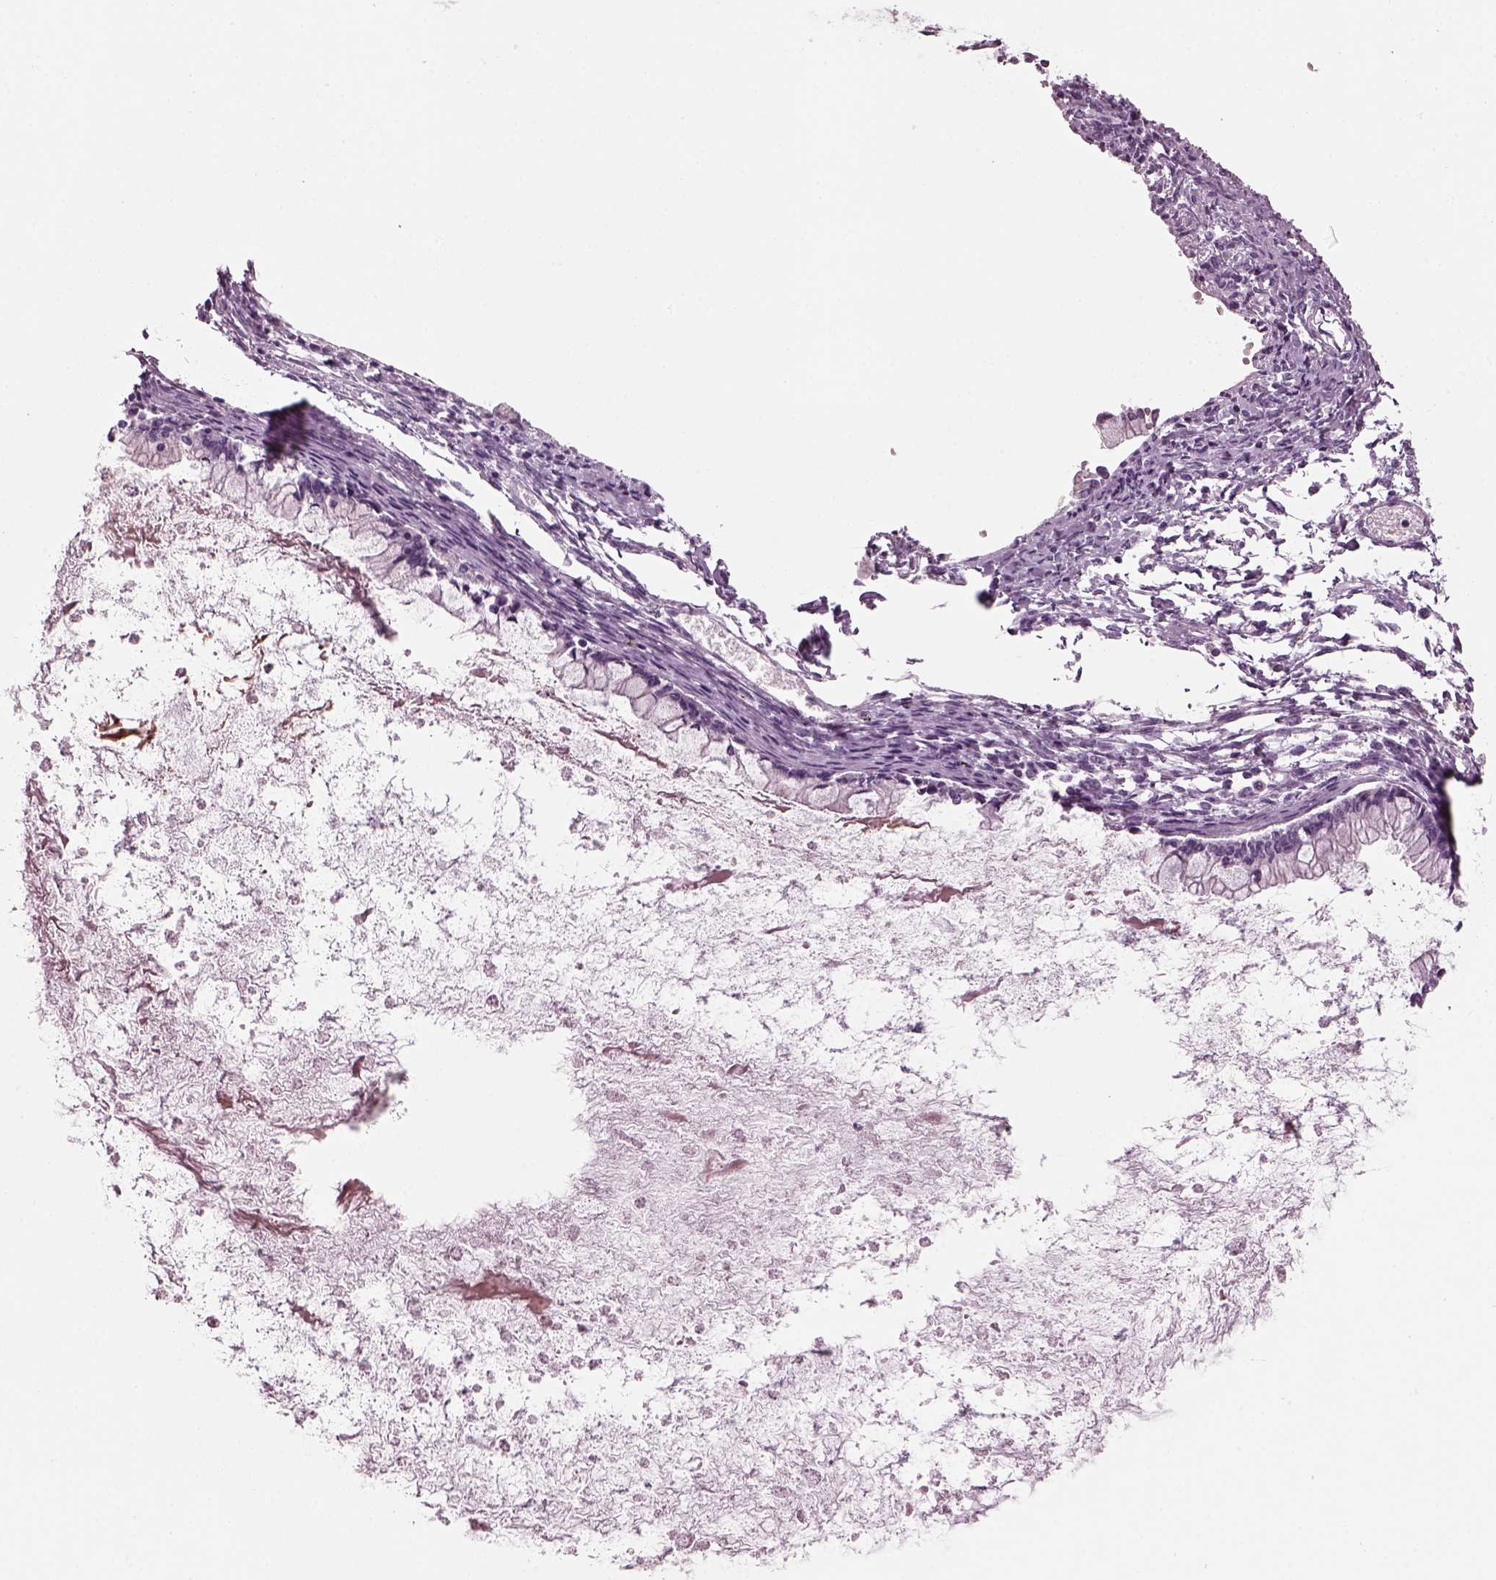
{"staining": {"intensity": "negative", "quantity": "none", "location": "none"}, "tissue": "ovarian cancer", "cell_type": "Tumor cells", "image_type": "cancer", "snomed": [{"axis": "morphology", "description": "Cystadenocarcinoma, mucinous, NOS"}, {"axis": "topography", "description": "Ovary"}], "caption": "Human ovarian mucinous cystadenocarcinoma stained for a protein using IHC exhibits no expression in tumor cells.", "gene": "PRR9", "patient": {"sex": "female", "age": 67}}